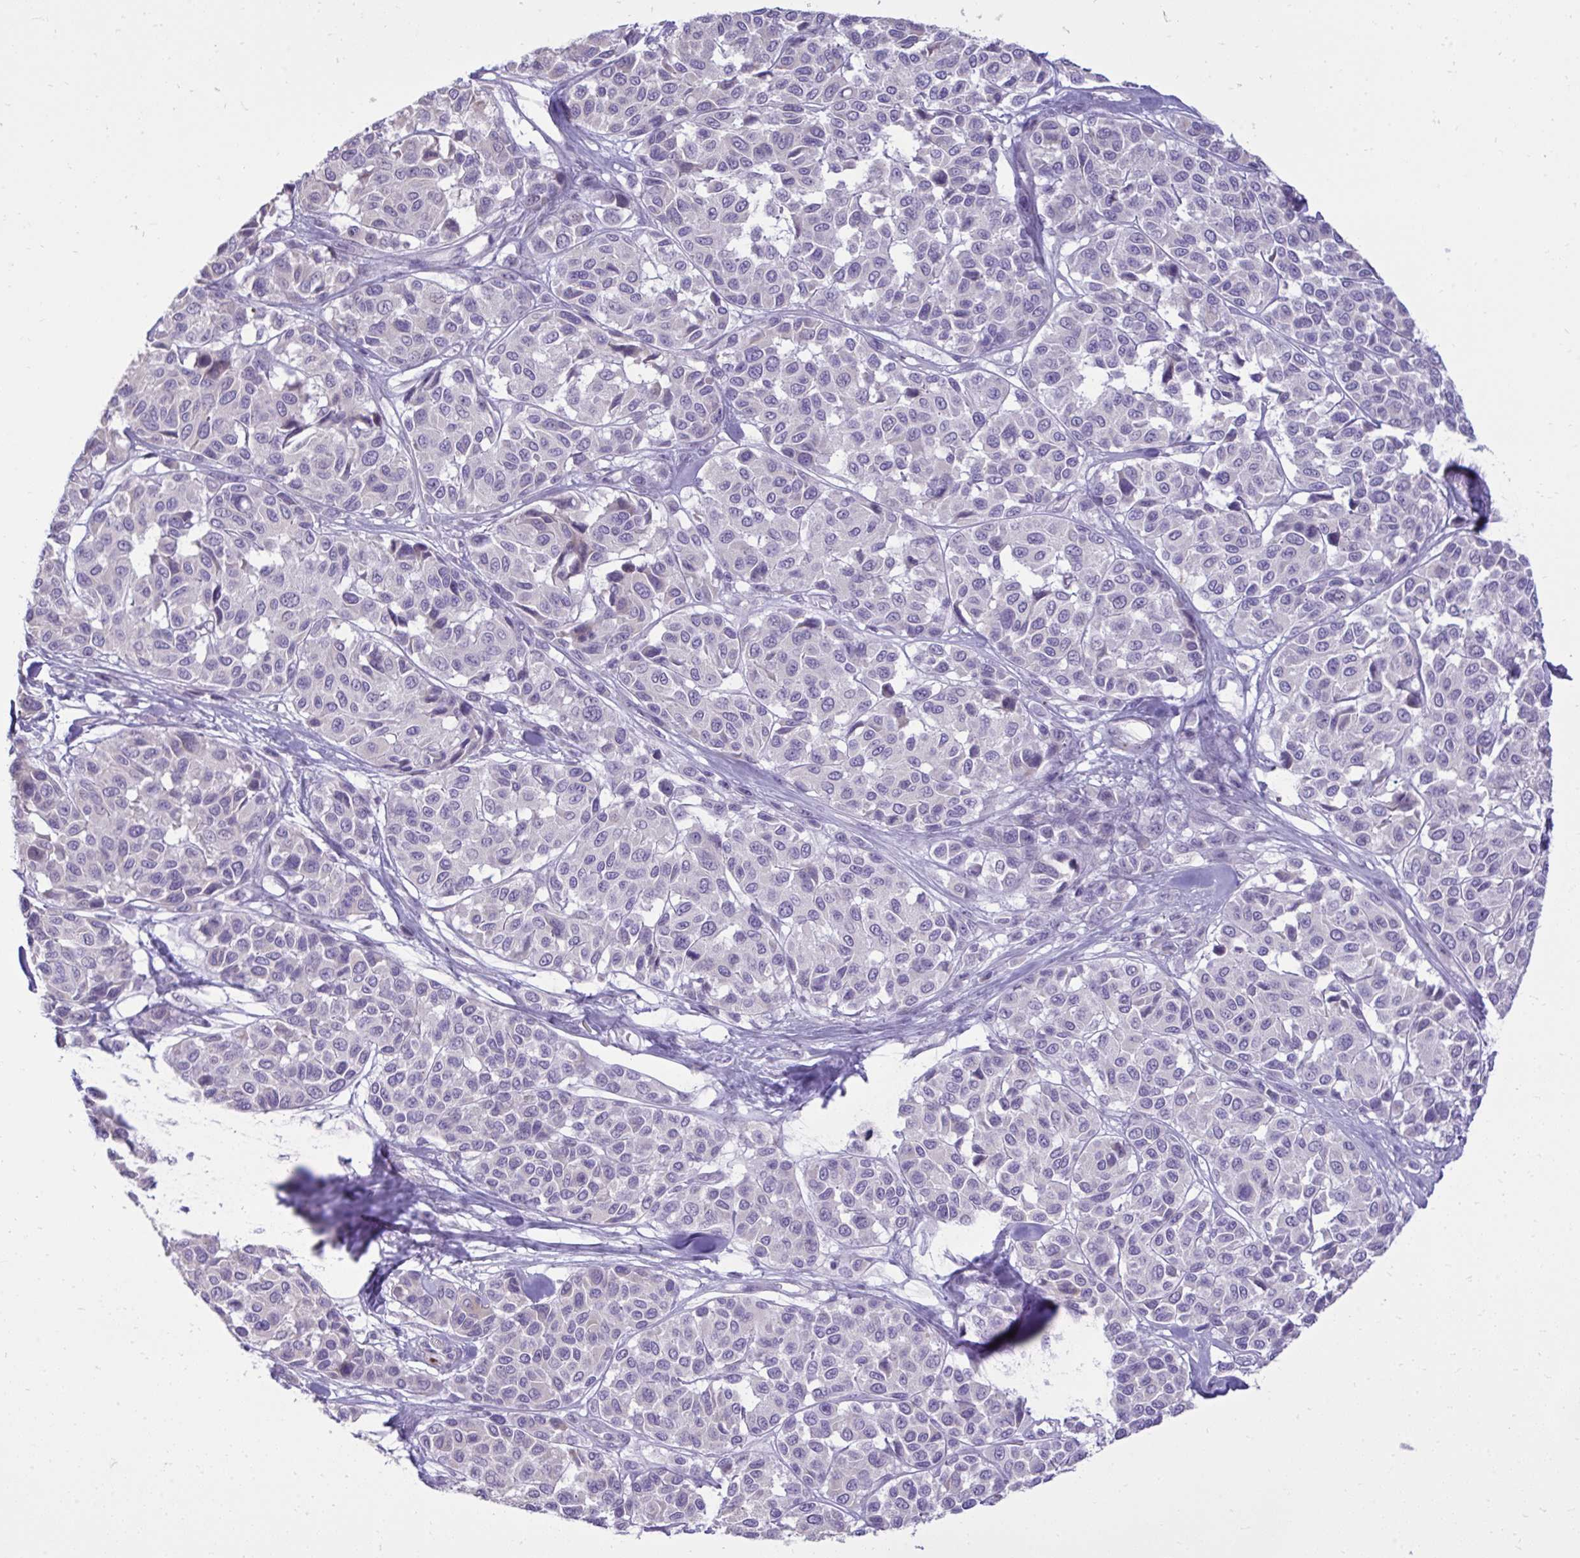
{"staining": {"intensity": "negative", "quantity": "none", "location": "none"}, "tissue": "melanoma", "cell_type": "Tumor cells", "image_type": "cancer", "snomed": [{"axis": "morphology", "description": "Malignant melanoma, NOS"}, {"axis": "topography", "description": "Skin"}], "caption": "DAB (3,3'-diaminobenzidine) immunohistochemical staining of human malignant melanoma reveals no significant expression in tumor cells.", "gene": "SPAG1", "patient": {"sex": "female", "age": 66}}